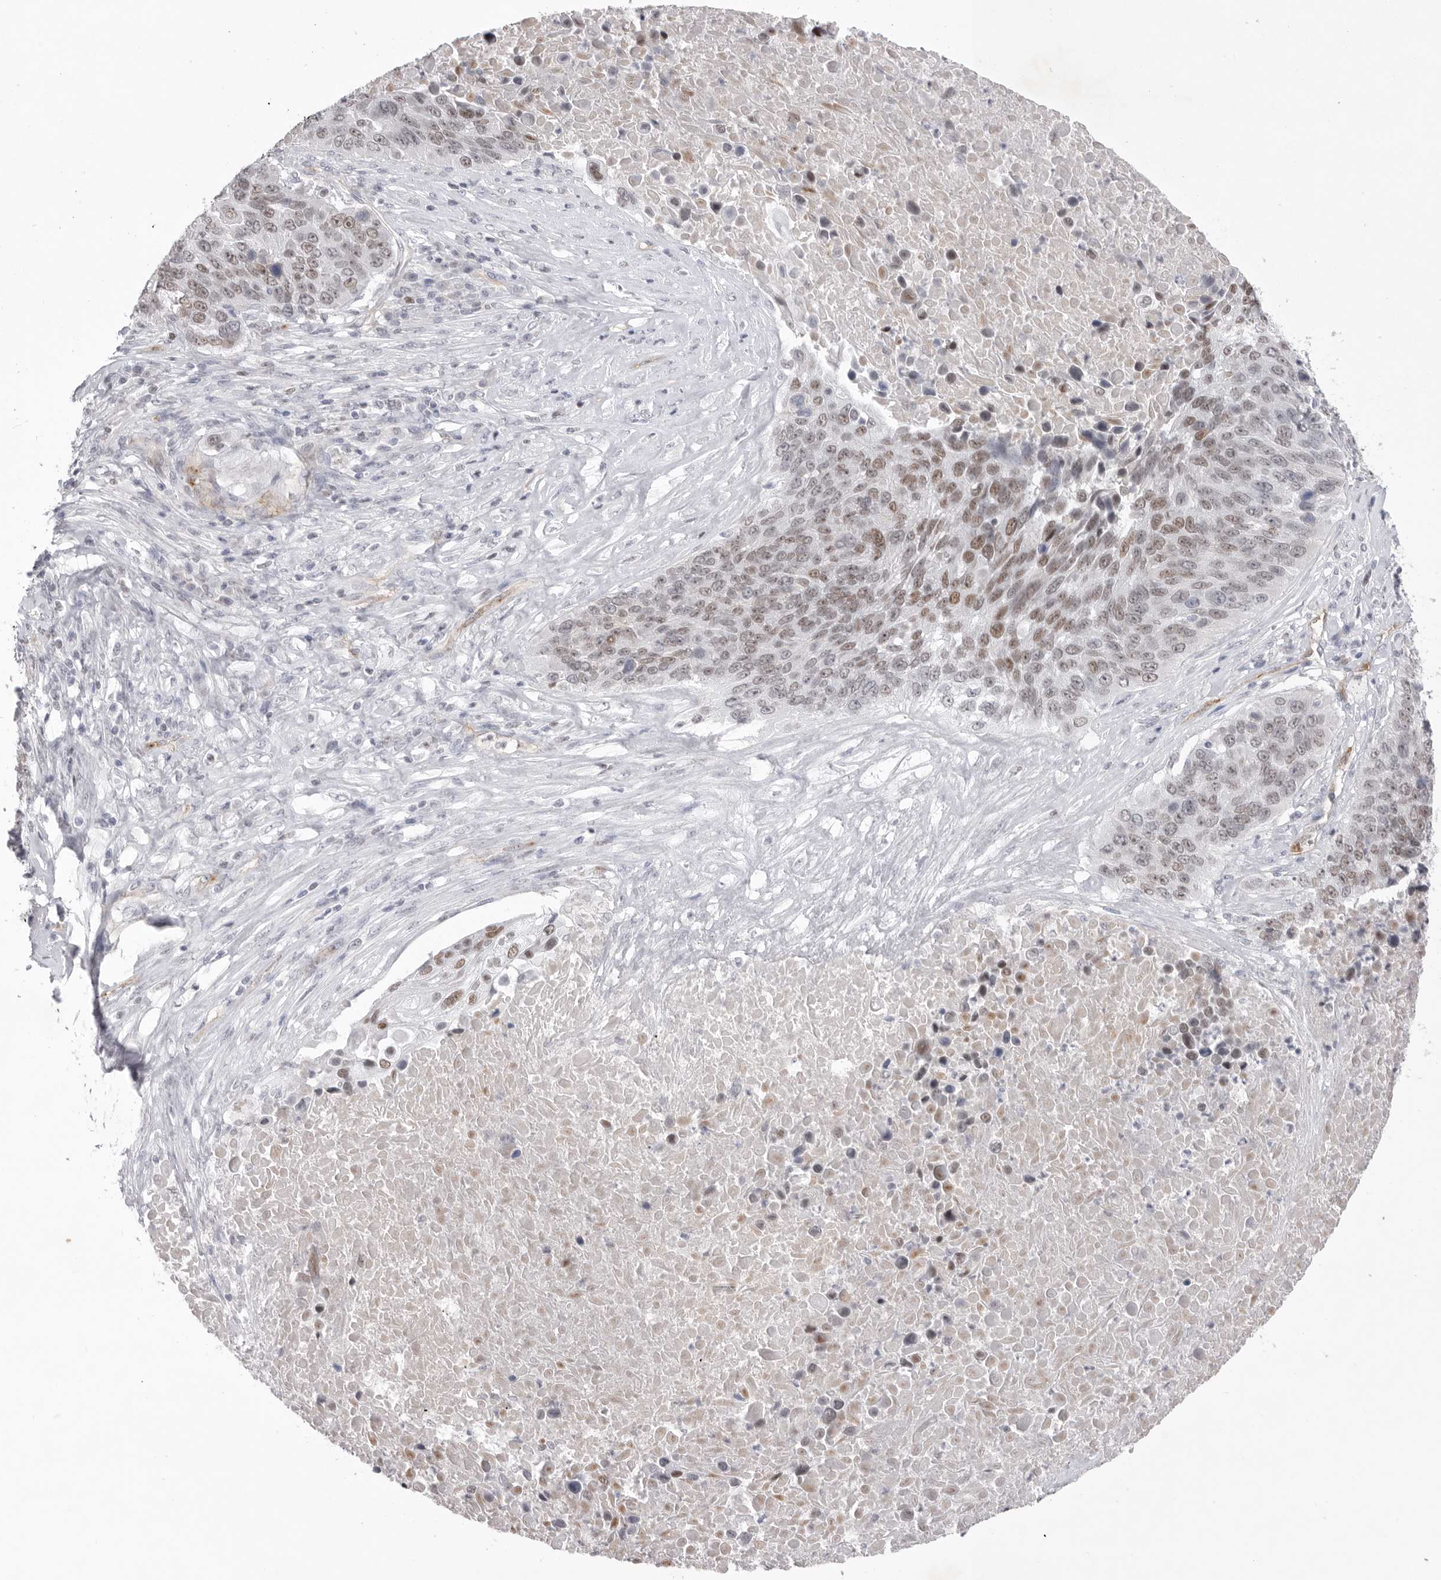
{"staining": {"intensity": "moderate", "quantity": ">75%", "location": "nuclear"}, "tissue": "lung cancer", "cell_type": "Tumor cells", "image_type": "cancer", "snomed": [{"axis": "morphology", "description": "Squamous cell carcinoma, NOS"}, {"axis": "topography", "description": "Lung"}], "caption": "Protein staining by IHC reveals moderate nuclear expression in approximately >75% of tumor cells in lung cancer. Using DAB (3,3'-diaminobenzidine) (brown) and hematoxylin (blue) stains, captured at high magnification using brightfield microscopy.", "gene": "ZBTB7B", "patient": {"sex": "male", "age": 66}}